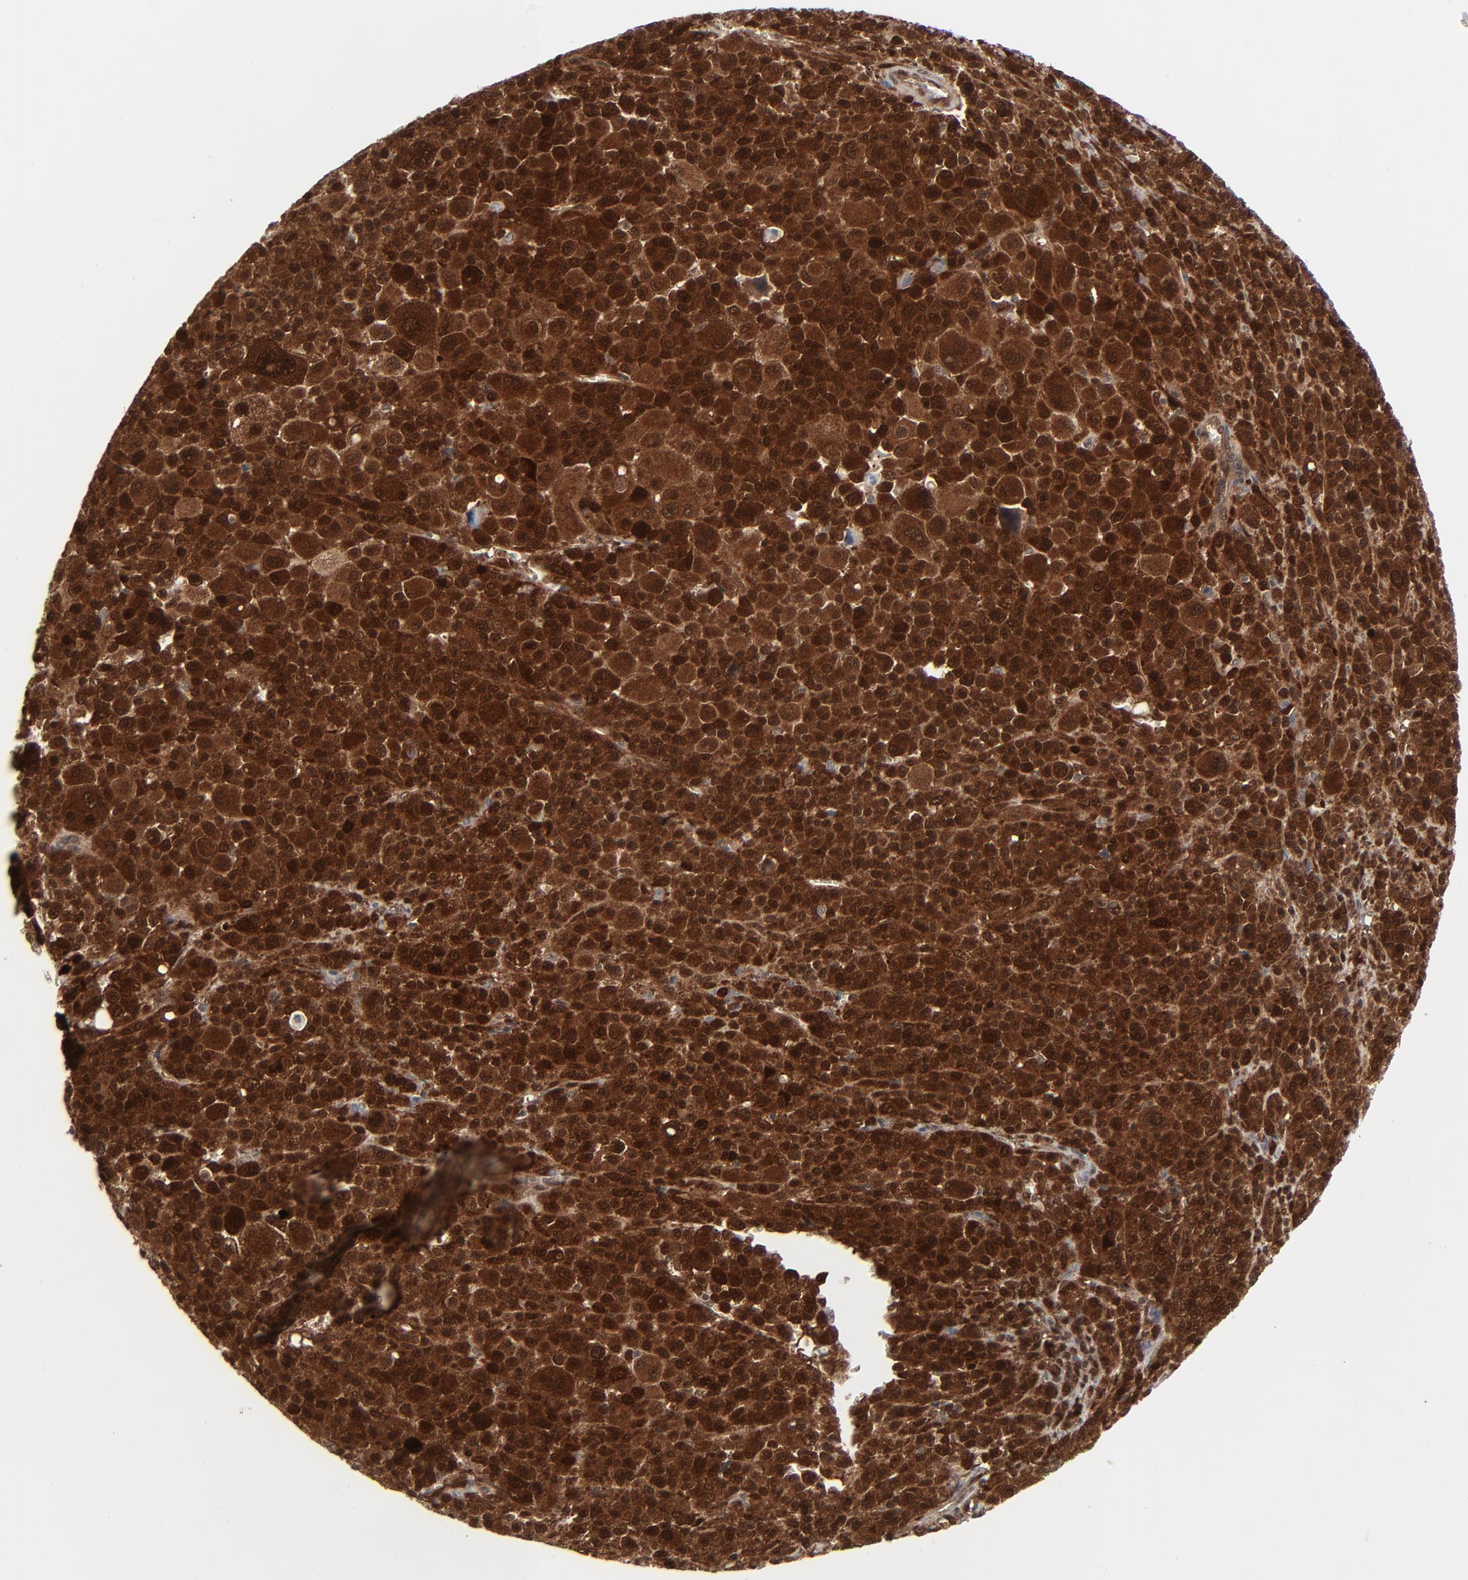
{"staining": {"intensity": "strong", "quantity": ">75%", "location": "cytoplasmic/membranous,nuclear"}, "tissue": "melanoma", "cell_type": "Tumor cells", "image_type": "cancer", "snomed": [{"axis": "morphology", "description": "Malignant melanoma, Metastatic site"}, {"axis": "topography", "description": "Skin"}], "caption": "About >75% of tumor cells in human malignant melanoma (metastatic site) exhibit strong cytoplasmic/membranous and nuclear protein expression as visualized by brown immunohistochemical staining.", "gene": "AKT1", "patient": {"sex": "female", "age": 74}}